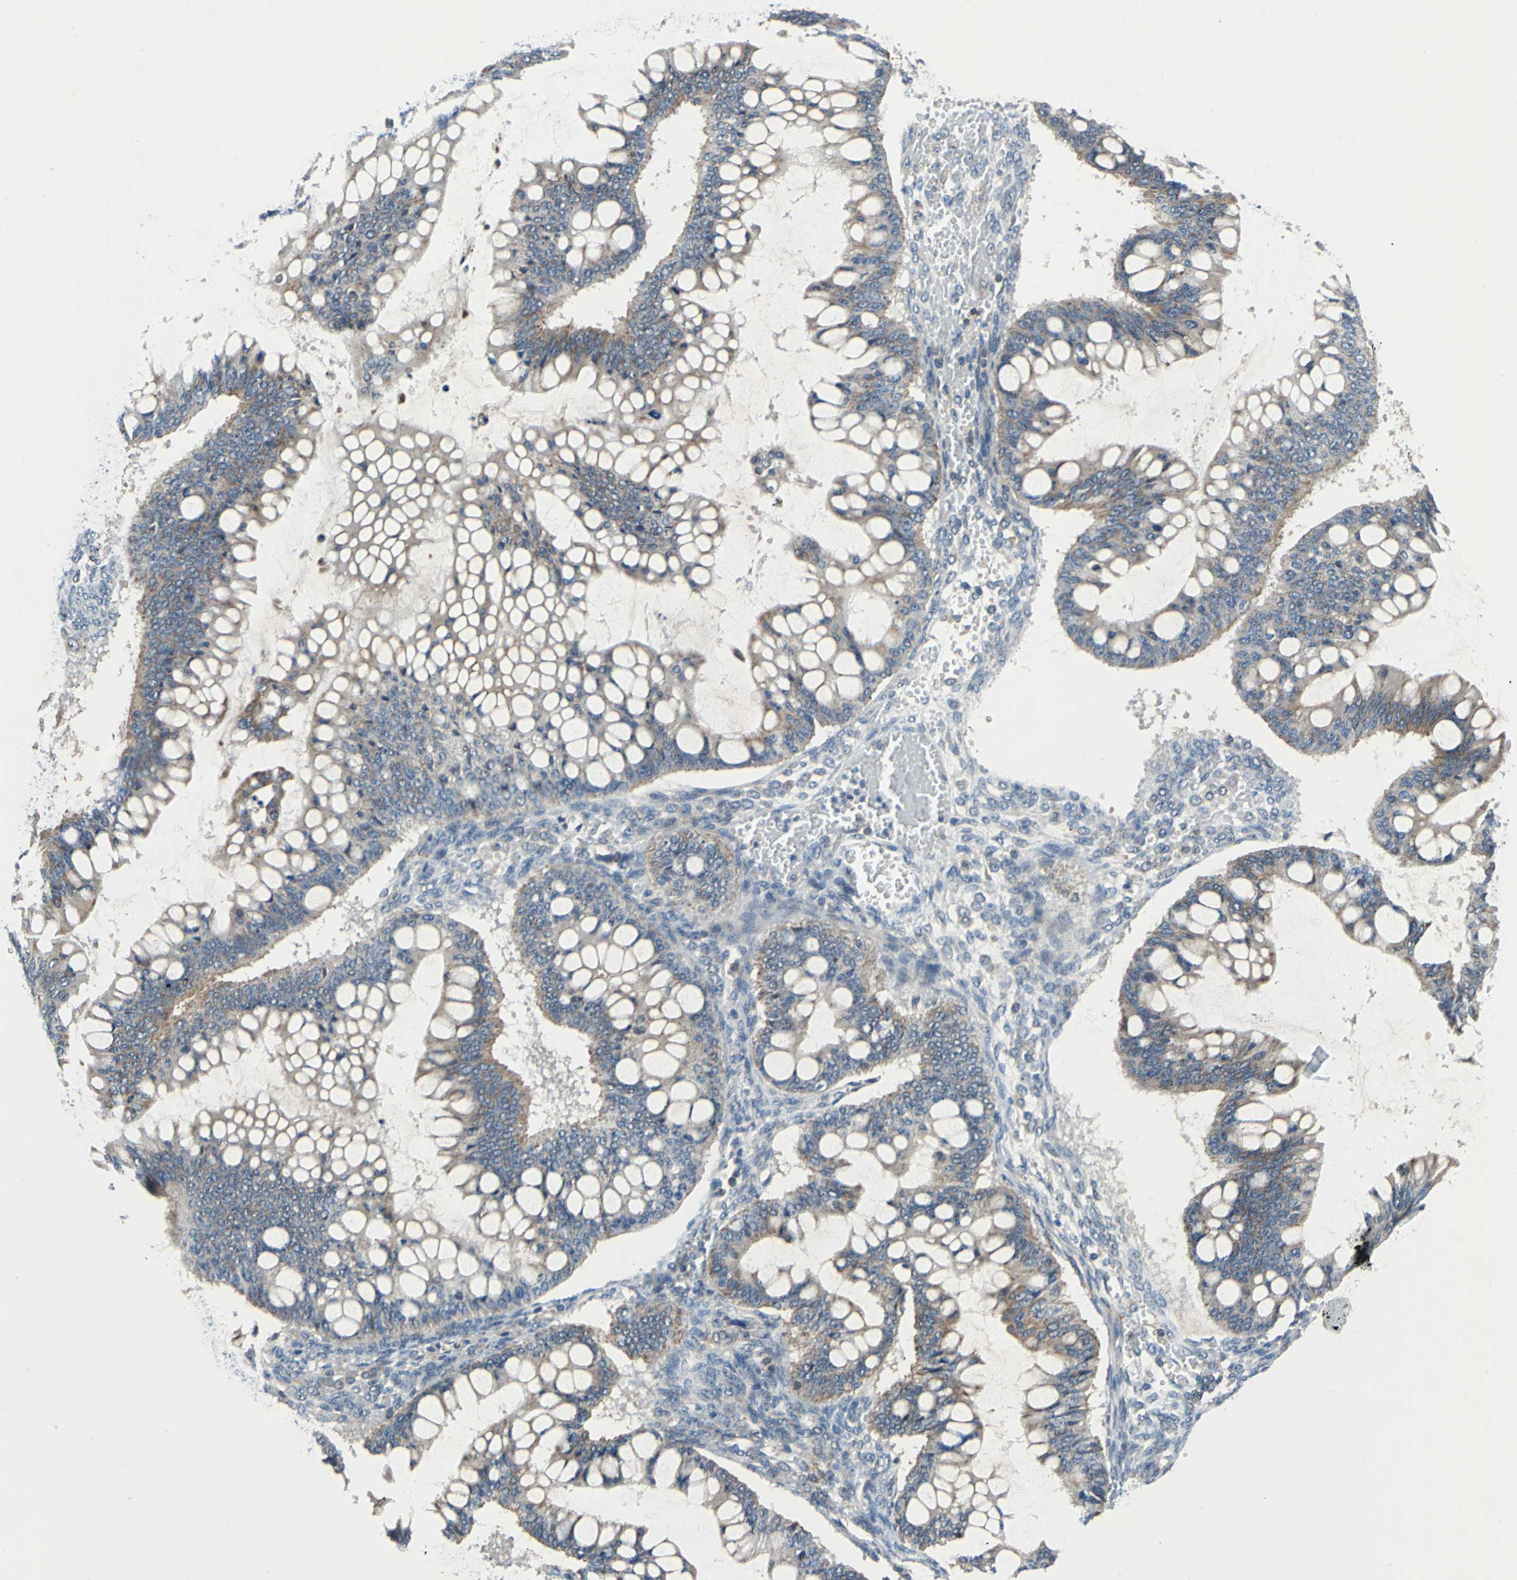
{"staining": {"intensity": "moderate", "quantity": "25%-75%", "location": "cytoplasmic/membranous"}, "tissue": "ovarian cancer", "cell_type": "Tumor cells", "image_type": "cancer", "snomed": [{"axis": "morphology", "description": "Cystadenocarcinoma, mucinous, NOS"}, {"axis": "topography", "description": "Ovary"}], "caption": "Brown immunohistochemical staining in mucinous cystadenocarcinoma (ovarian) exhibits moderate cytoplasmic/membranous positivity in approximately 25%-75% of tumor cells.", "gene": "SLC19A2", "patient": {"sex": "female", "age": 73}}